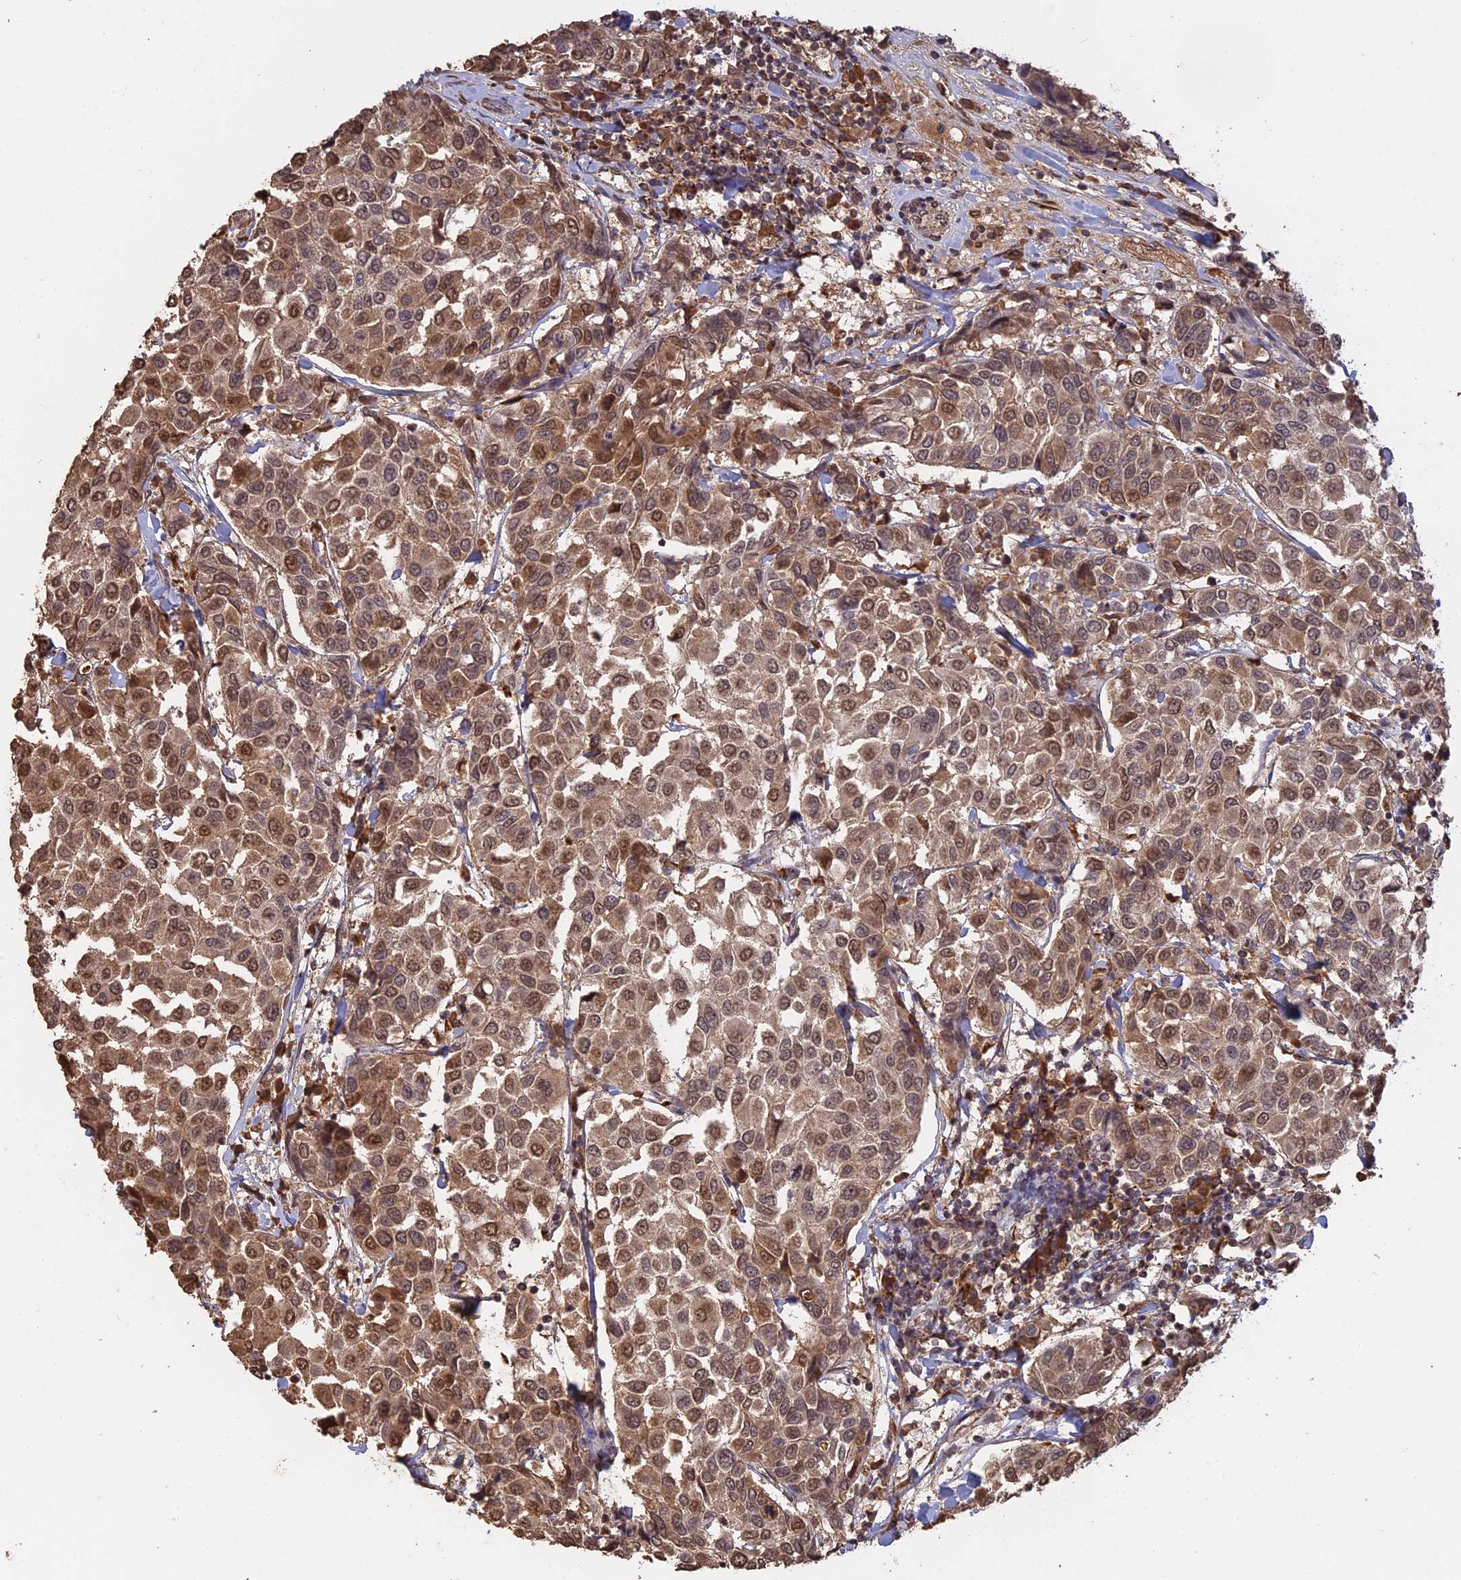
{"staining": {"intensity": "moderate", "quantity": ">75%", "location": "cytoplasmic/membranous,nuclear"}, "tissue": "breast cancer", "cell_type": "Tumor cells", "image_type": "cancer", "snomed": [{"axis": "morphology", "description": "Duct carcinoma"}, {"axis": "topography", "description": "Breast"}], "caption": "The histopathology image demonstrates immunohistochemical staining of breast infiltrating ductal carcinoma. There is moderate cytoplasmic/membranous and nuclear positivity is seen in approximately >75% of tumor cells. The staining was performed using DAB (3,3'-diaminobenzidine) to visualize the protein expression in brown, while the nuclei were stained in blue with hematoxylin (Magnification: 20x).", "gene": "FAM210B", "patient": {"sex": "female", "age": 55}}